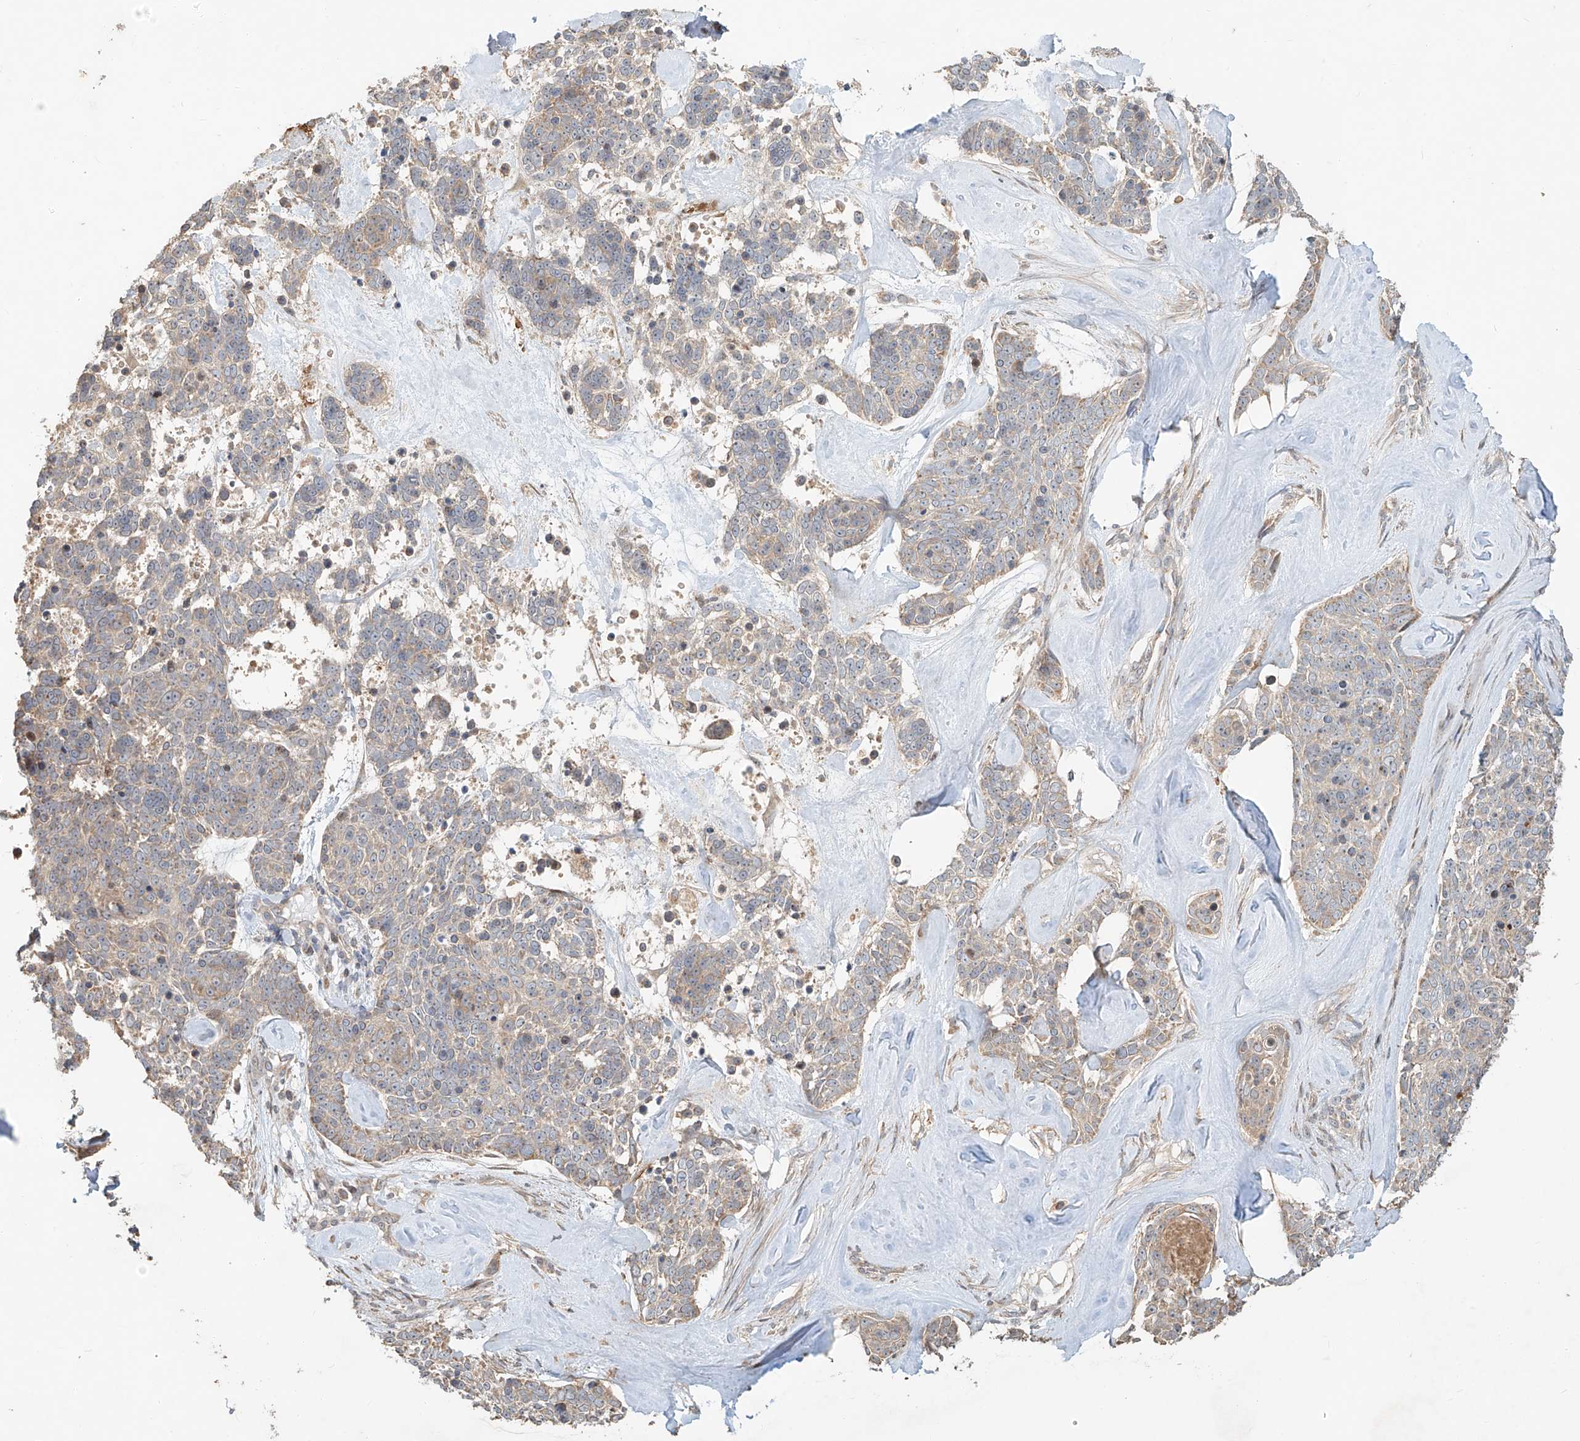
{"staining": {"intensity": "negative", "quantity": "none", "location": "none"}, "tissue": "skin cancer", "cell_type": "Tumor cells", "image_type": "cancer", "snomed": [{"axis": "morphology", "description": "Basal cell carcinoma"}, {"axis": "topography", "description": "Skin"}], "caption": "A micrograph of basal cell carcinoma (skin) stained for a protein exhibits no brown staining in tumor cells.", "gene": "TMEM61", "patient": {"sex": "female", "age": 81}}